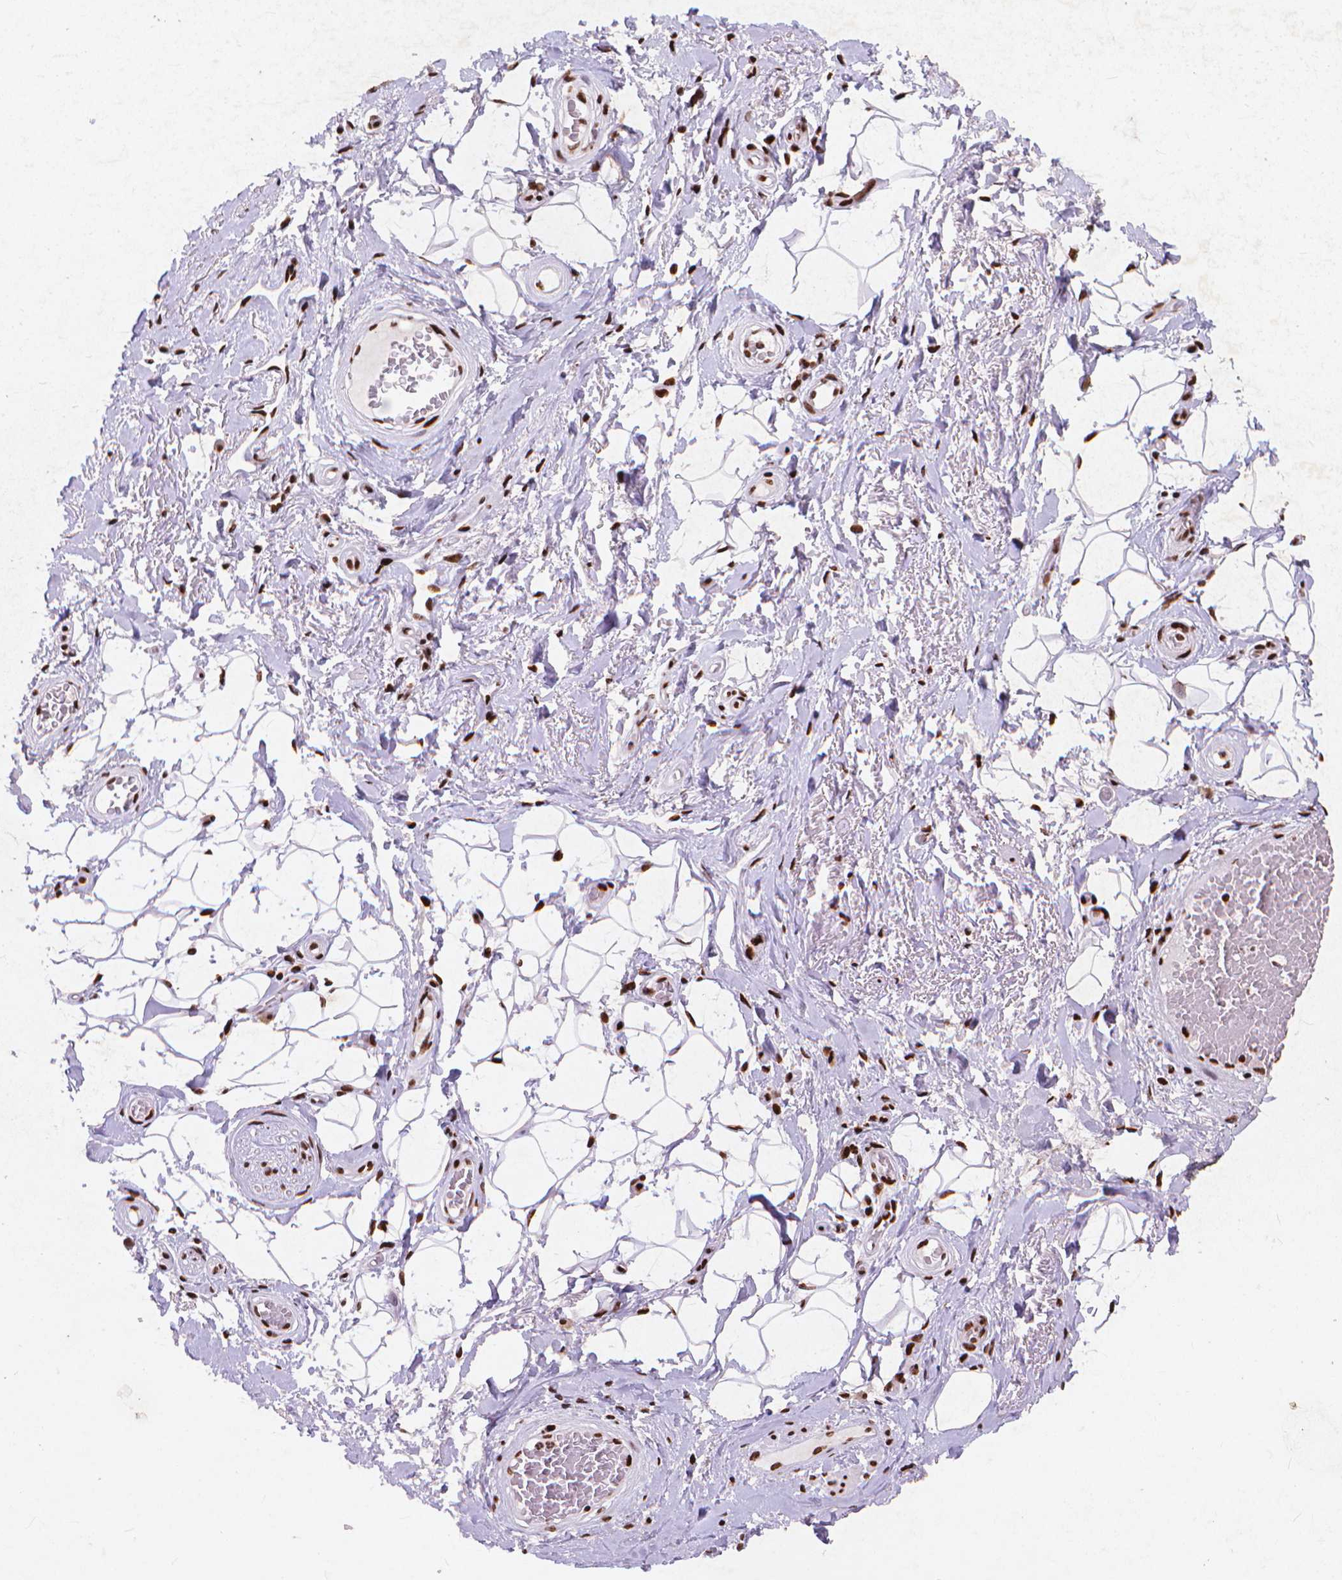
{"staining": {"intensity": "strong", "quantity": ">75%", "location": "nuclear"}, "tissue": "adipose tissue", "cell_type": "Adipocytes", "image_type": "normal", "snomed": [{"axis": "morphology", "description": "Normal tissue, NOS"}, {"axis": "topography", "description": "Anal"}, {"axis": "topography", "description": "Peripheral nerve tissue"}], "caption": "Adipose tissue stained with a brown dye exhibits strong nuclear positive positivity in approximately >75% of adipocytes.", "gene": "CITED2", "patient": {"sex": "male", "age": 53}}